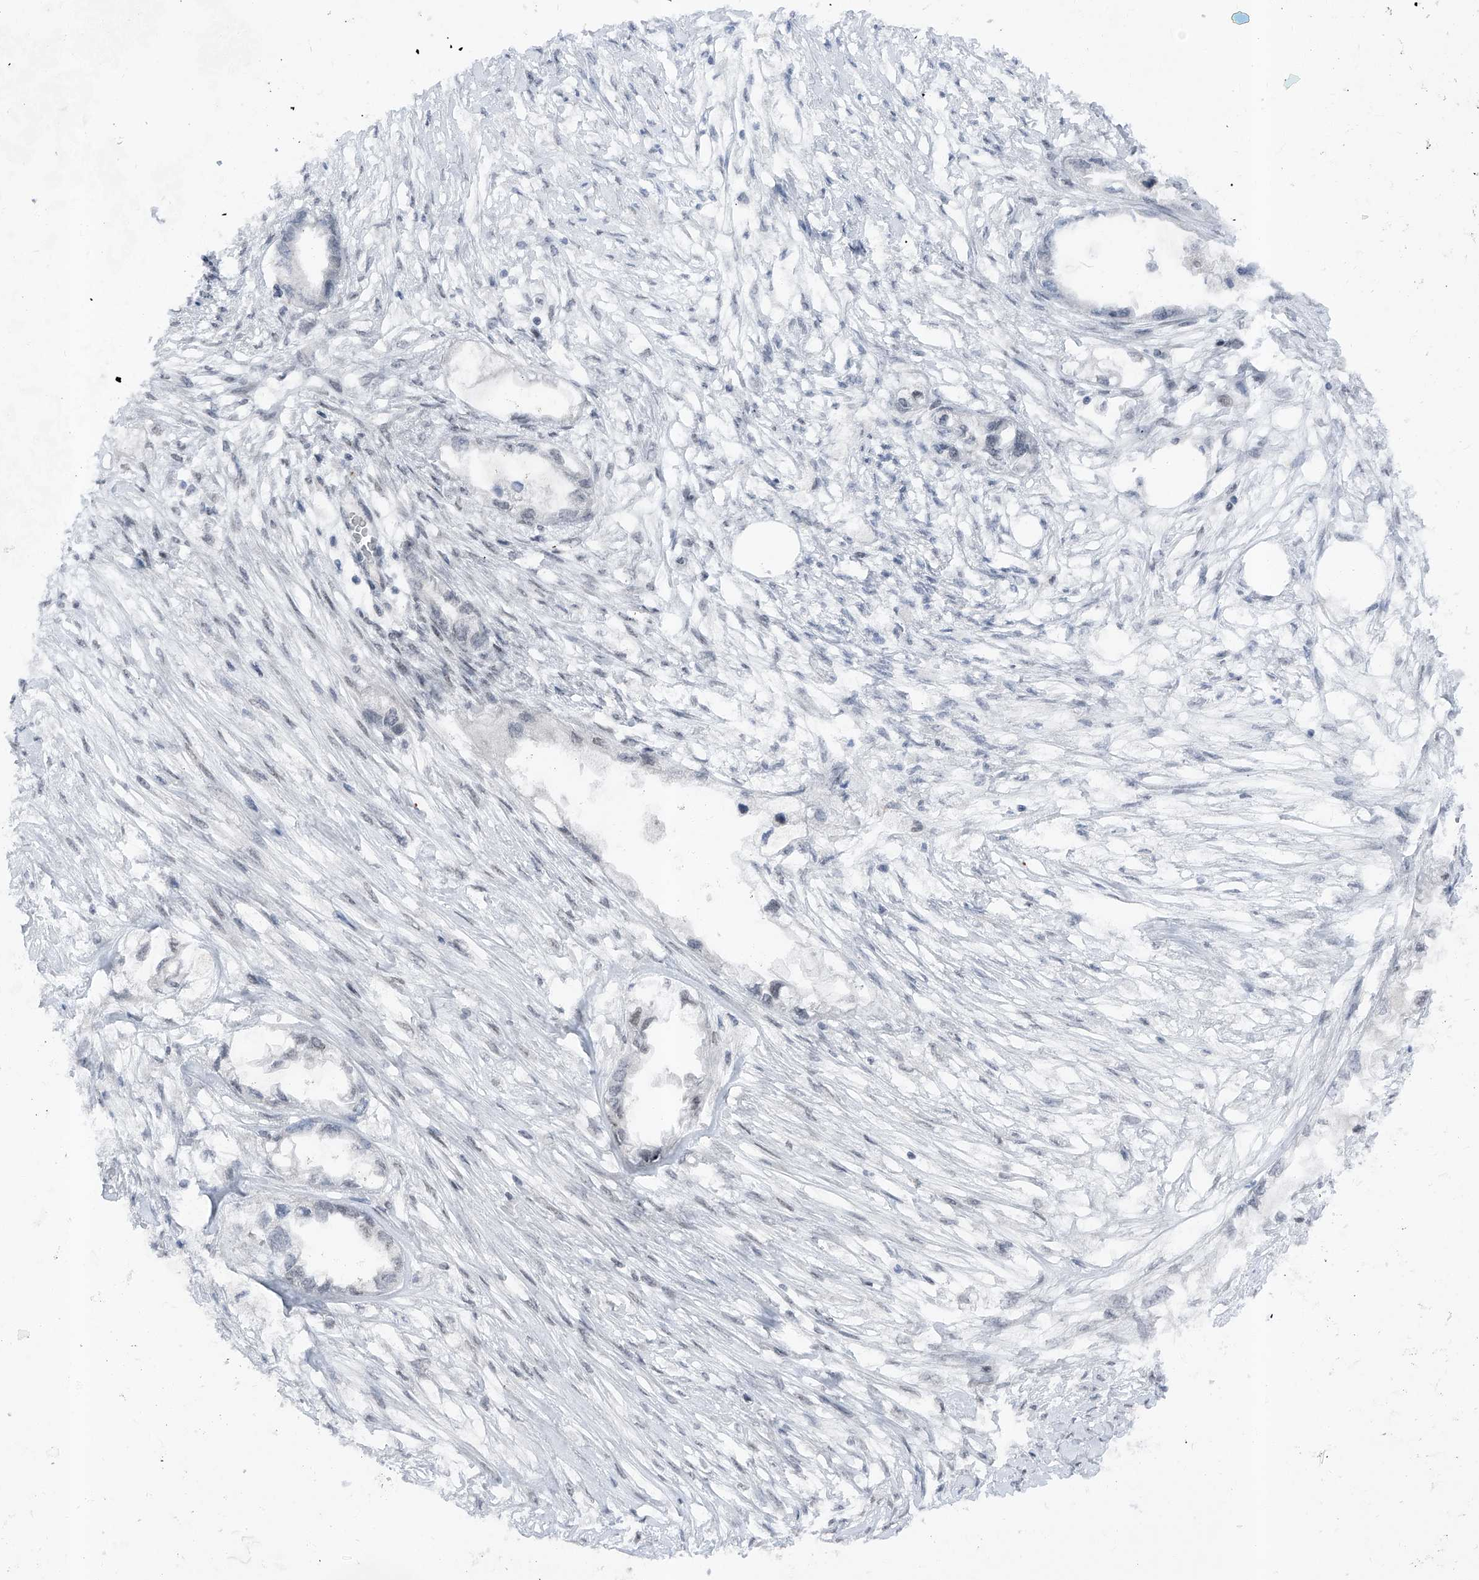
{"staining": {"intensity": "negative", "quantity": "none", "location": "none"}, "tissue": "endometrial cancer", "cell_type": "Tumor cells", "image_type": "cancer", "snomed": [{"axis": "morphology", "description": "Adenocarcinoma, NOS"}, {"axis": "morphology", "description": "Adenocarcinoma, metastatic, NOS"}, {"axis": "topography", "description": "Adipose tissue"}, {"axis": "topography", "description": "Endometrium"}], "caption": "This is an immunohistochemistry micrograph of adenocarcinoma (endometrial). There is no expression in tumor cells.", "gene": "BMI1", "patient": {"sex": "female", "age": 67}}